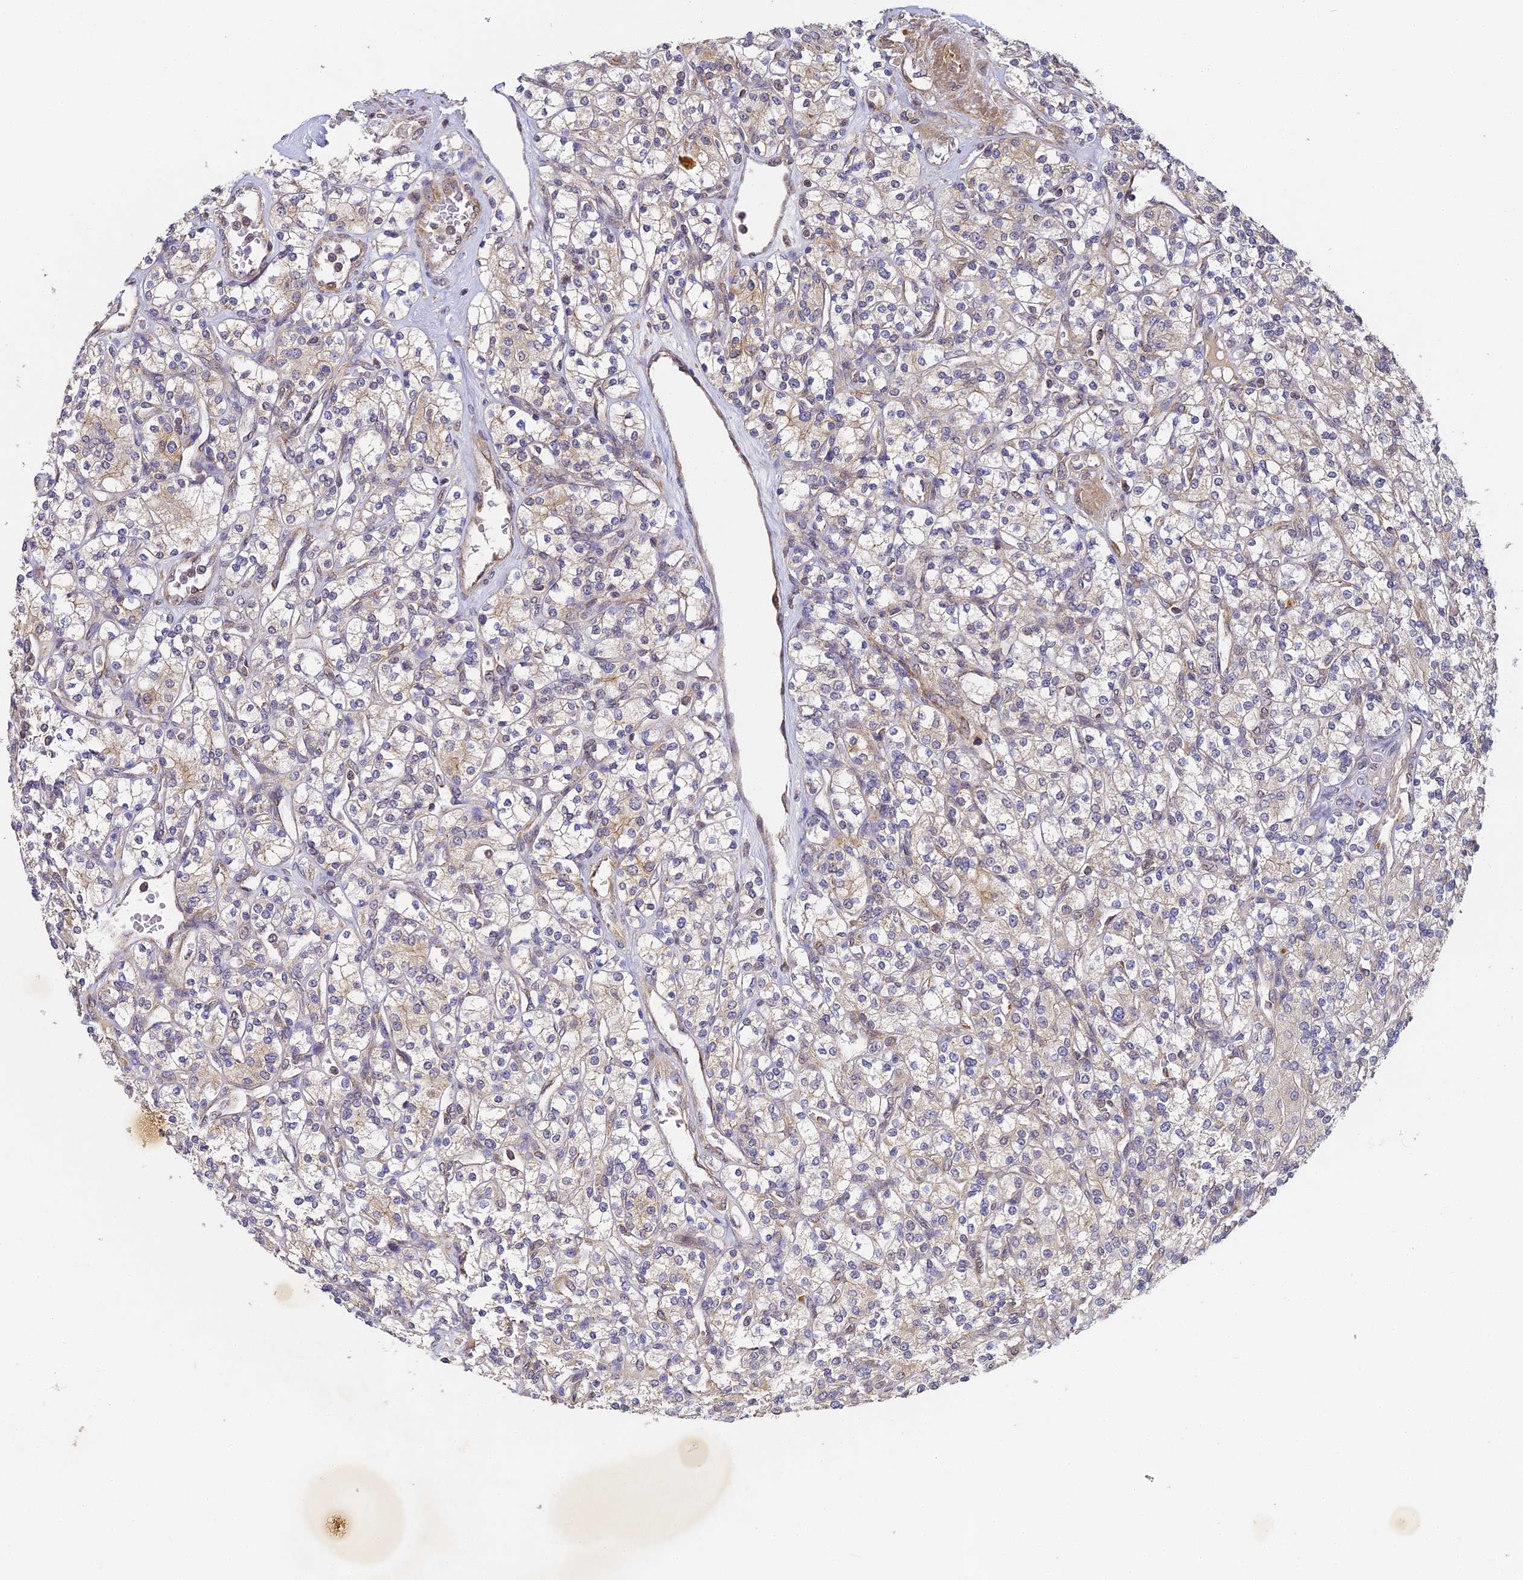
{"staining": {"intensity": "weak", "quantity": "<25%", "location": "cytoplasmic/membranous"}, "tissue": "renal cancer", "cell_type": "Tumor cells", "image_type": "cancer", "snomed": [{"axis": "morphology", "description": "Adenocarcinoma, NOS"}, {"axis": "topography", "description": "Kidney"}], "caption": "IHC histopathology image of neoplastic tissue: renal cancer stained with DAB displays no significant protein positivity in tumor cells. Brightfield microscopy of immunohistochemistry stained with DAB (brown) and hematoxylin (blue), captured at high magnification.", "gene": "DNAAF10", "patient": {"sex": "male", "age": 77}}